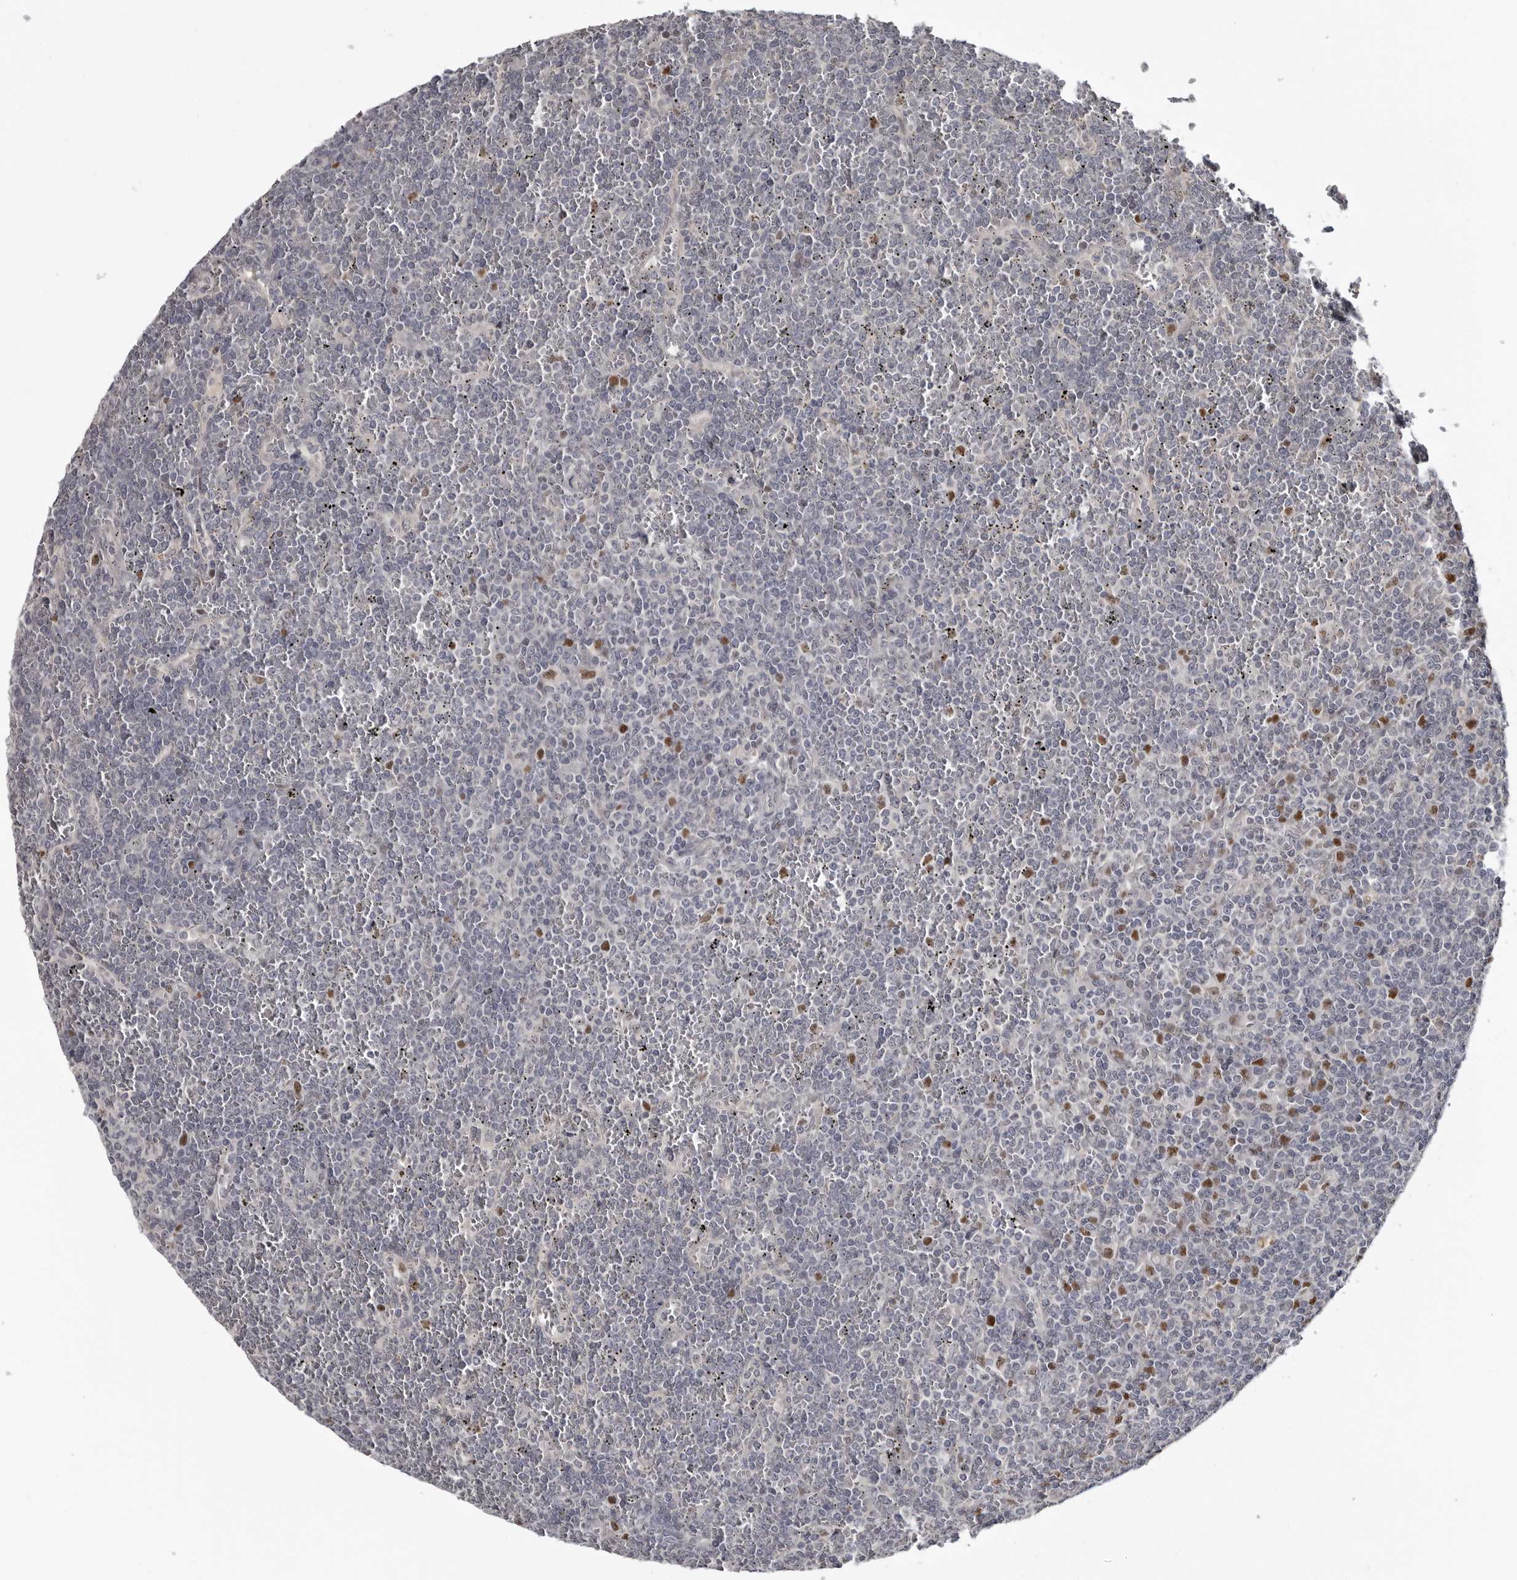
{"staining": {"intensity": "negative", "quantity": "none", "location": "none"}, "tissue": "lymphoma", "cell_type": "Tumor cells", "image_type": "cancer", "snomed": [{"axis": "morphology", "description": "Malignant lymphoma, non-Hodgkin's type, Low grade"}, {"axis": "topography", "description": "Spleen"}], "caption": "Immunohistochemistry of human lymphoma shows no staining in tumor cells.", "gene": "ZNF277", "patient": {"sex": "female", "age": 19}}